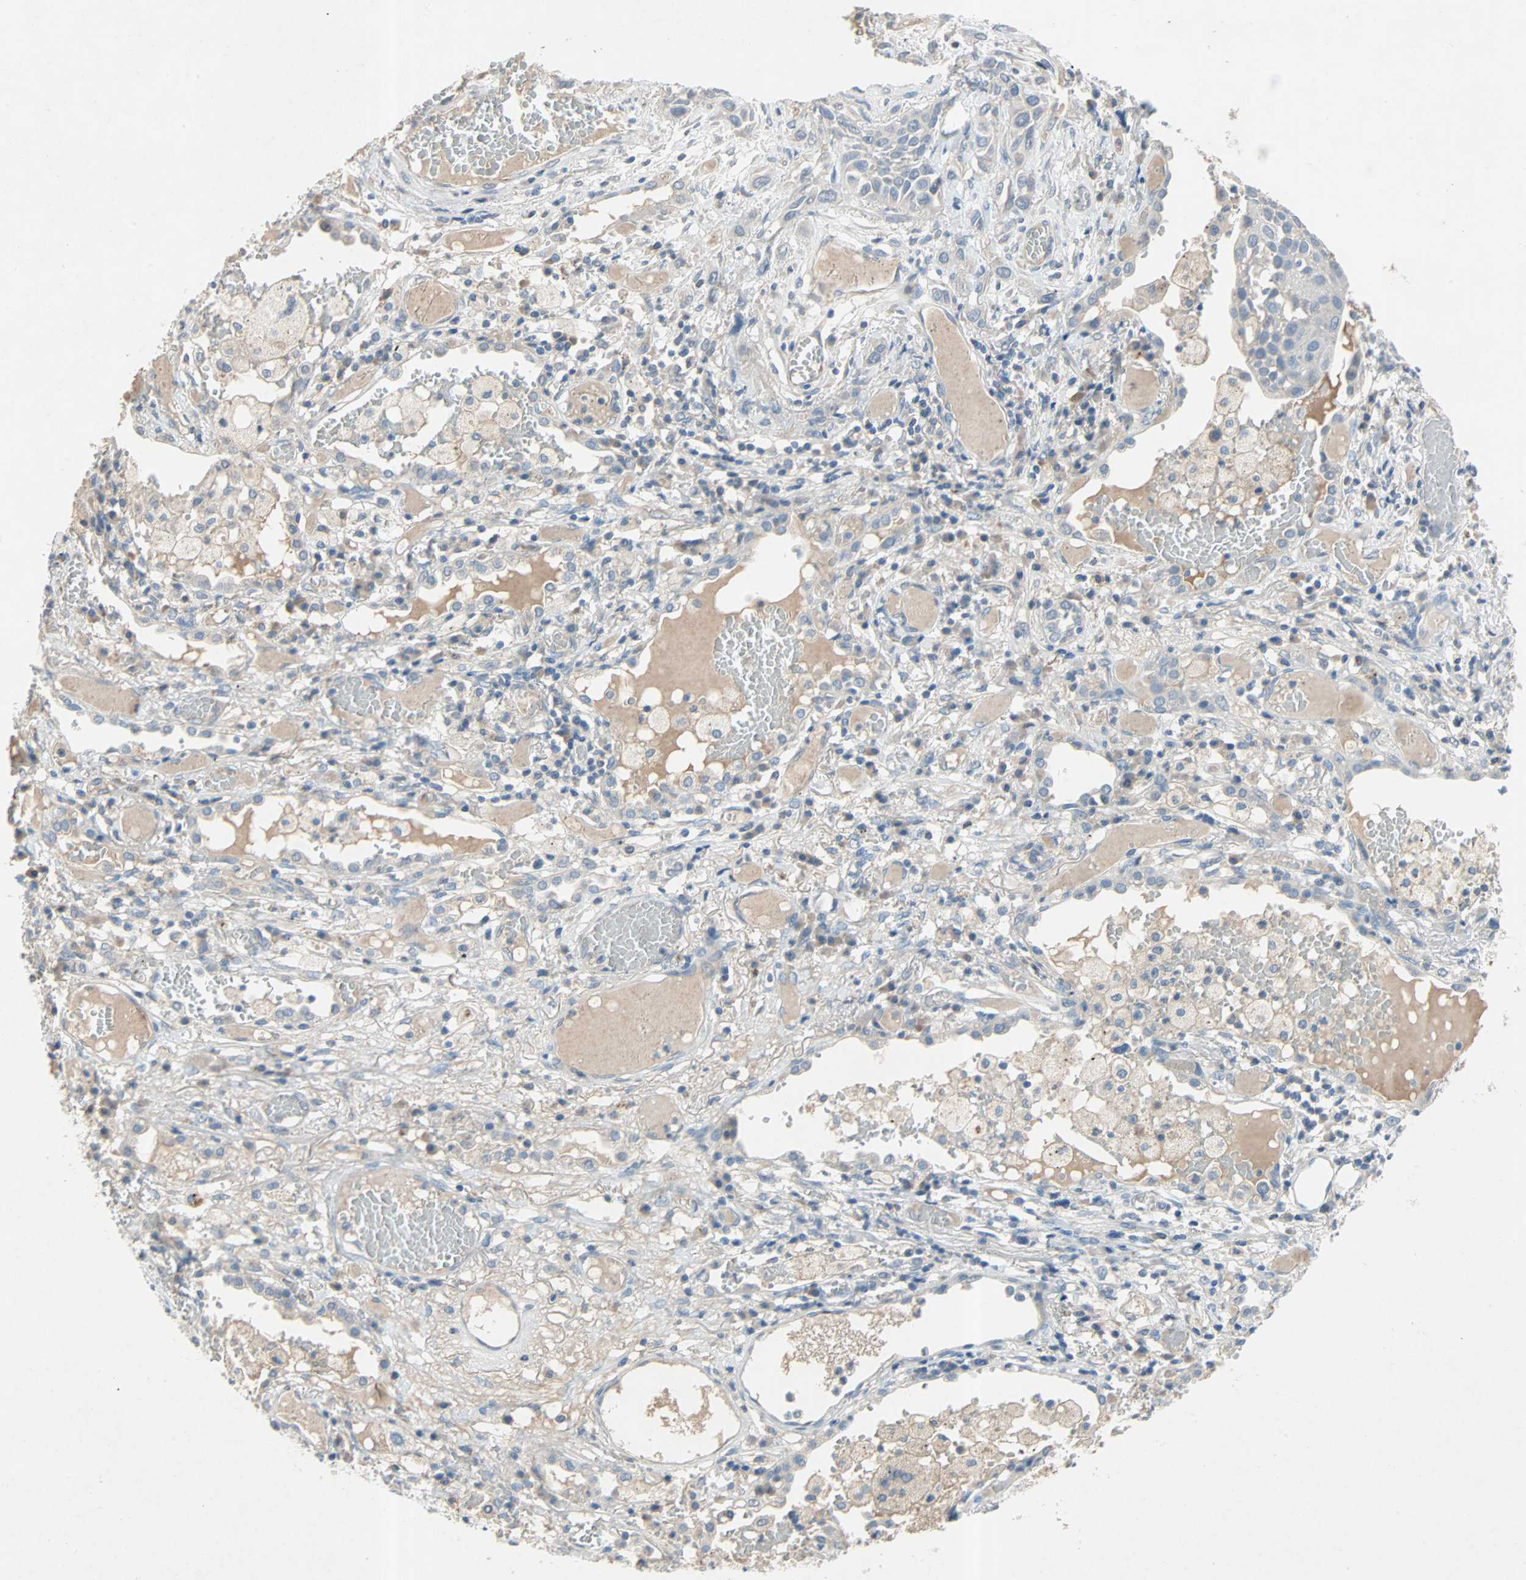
{"staining": {"intensity": "negative", "quantity": "none", "location": "none"}, "tissue": "lung cancer", "cell_type": "Tumor cells", "image_type": "cancer", "snomed": [{"axis": "morphology", "description": "Squamous cell carcinoma, NOS"}, {"axis": "topography", "description": "Lung"}], "caption": "Immunohistochemistry (IHC) of human squamous cell carcinoma (lung) reveals no expression in tumor cells. (Brightfield microscopy of DAB immunohistochemistry (IHC) at high magnification).", "gene": "PCDHB2", "patient": {"sex": "male", "age": 71}}